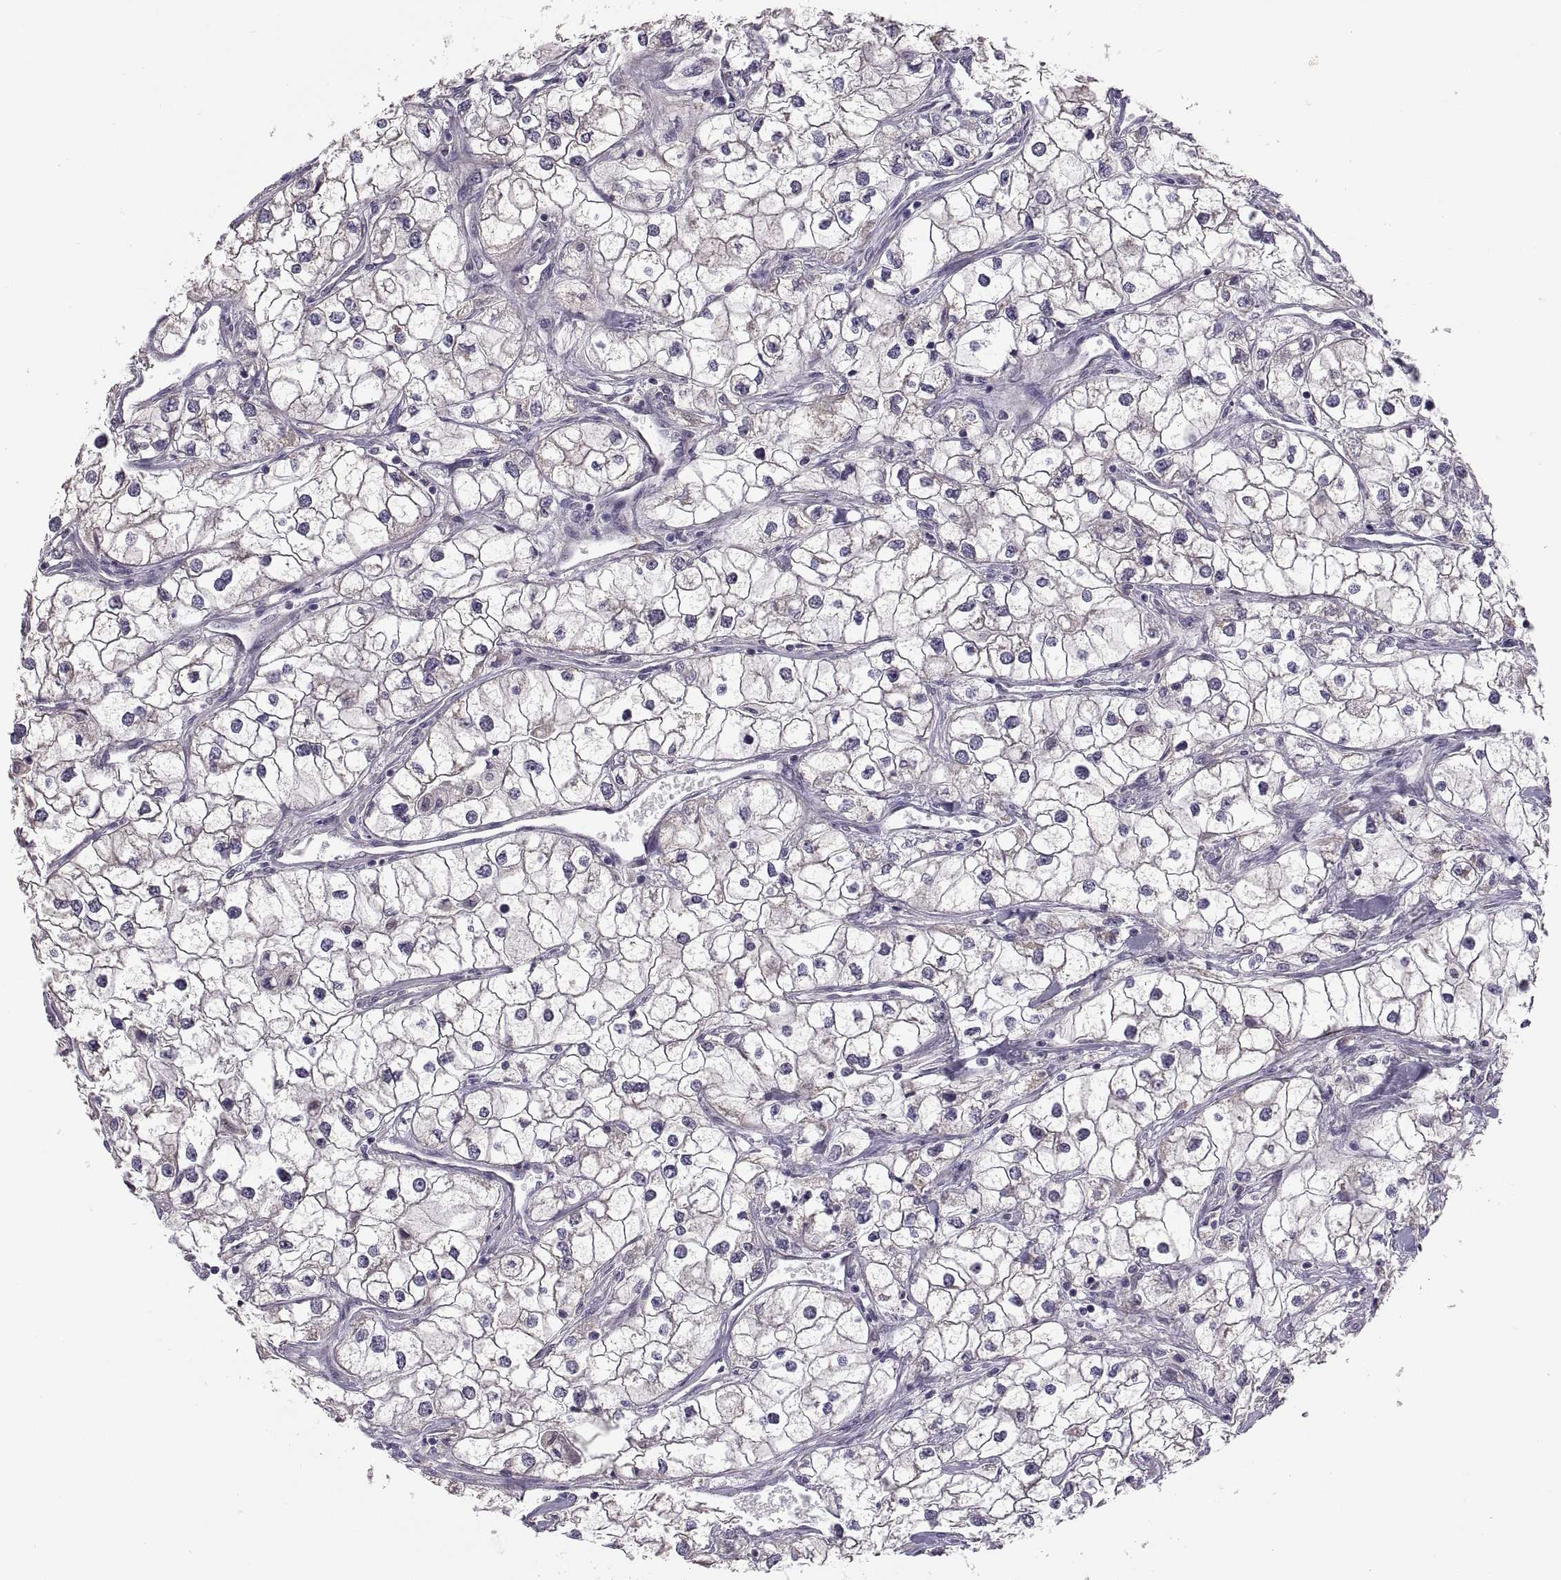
{"staining": {"intensity": "negative", "quantity": "none", "location": "none"}, "tissue": "renal cancer", "cell_type": "Tumor cells", "image_type": "cancer", "snomed": [{"axis": "morphology", "description": "Adenocarcinoma, NOS"}, {"axis": "topography", "description": "Kidney"}], "caption": "Tumor cells are negative for brown protein staining in renal cancer (adenocarcinoma).", "gene": "ACSBG2", "patient": {"sex": "male", "age": 59}}